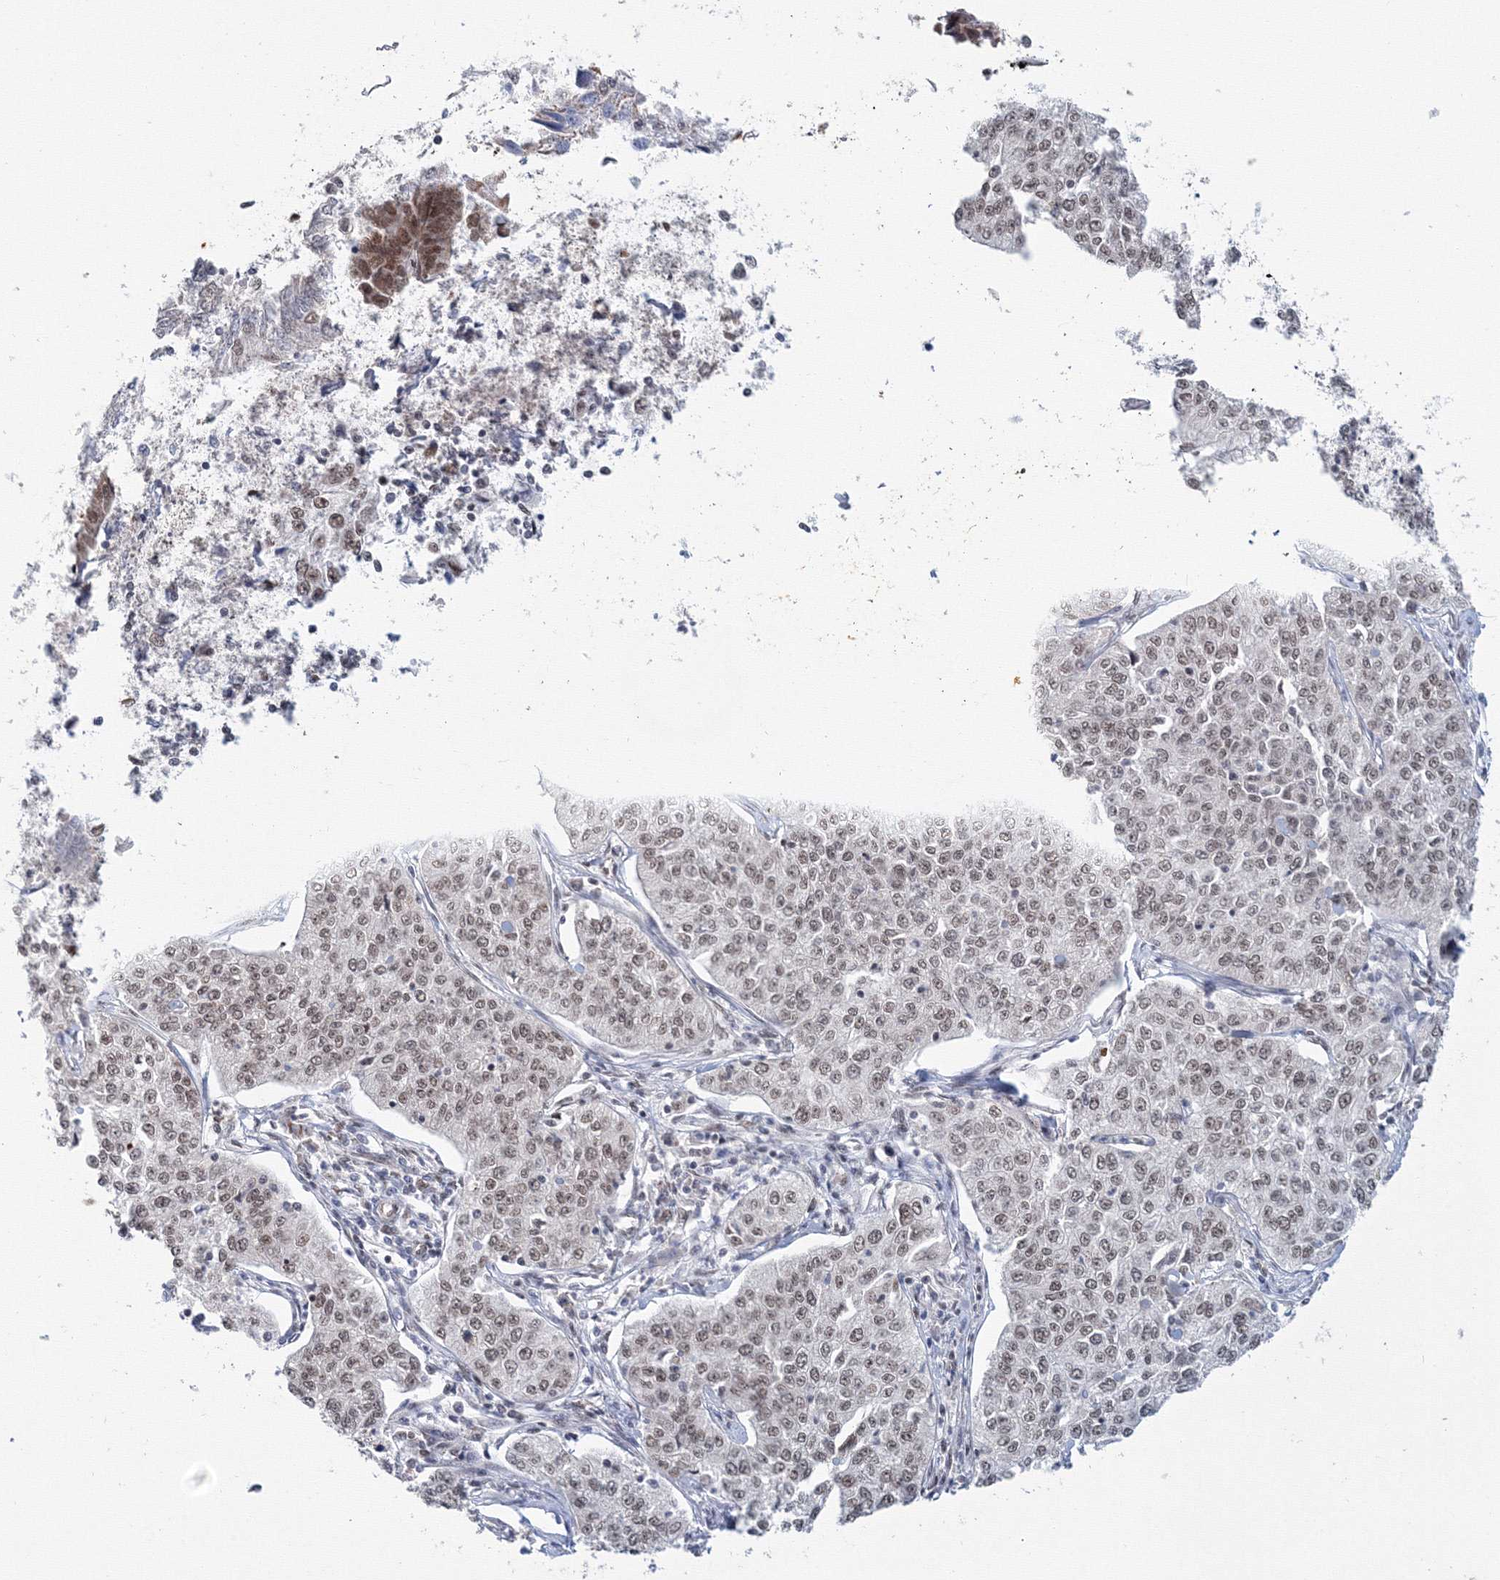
{"staining": {"intensity": "weak", "quantity": ">75%", "location": "nuclear"}, "tissue": "cervical cancer", "cell_type": "Tumor cells", "image_type": "cancer", "snomed": [{"axis": "morphology", "description": "Squamous cell carcinoma, NOS"}, {"axis": "topography", "description": "Cervix"}], "caption": "Immunohistochemical staining of cervical cancer shows low levels of weak nuclear protein expression in about >75% of tumor cells.", "gene": "SF3B6", "patient": {"sex": "female", "age": 35}}